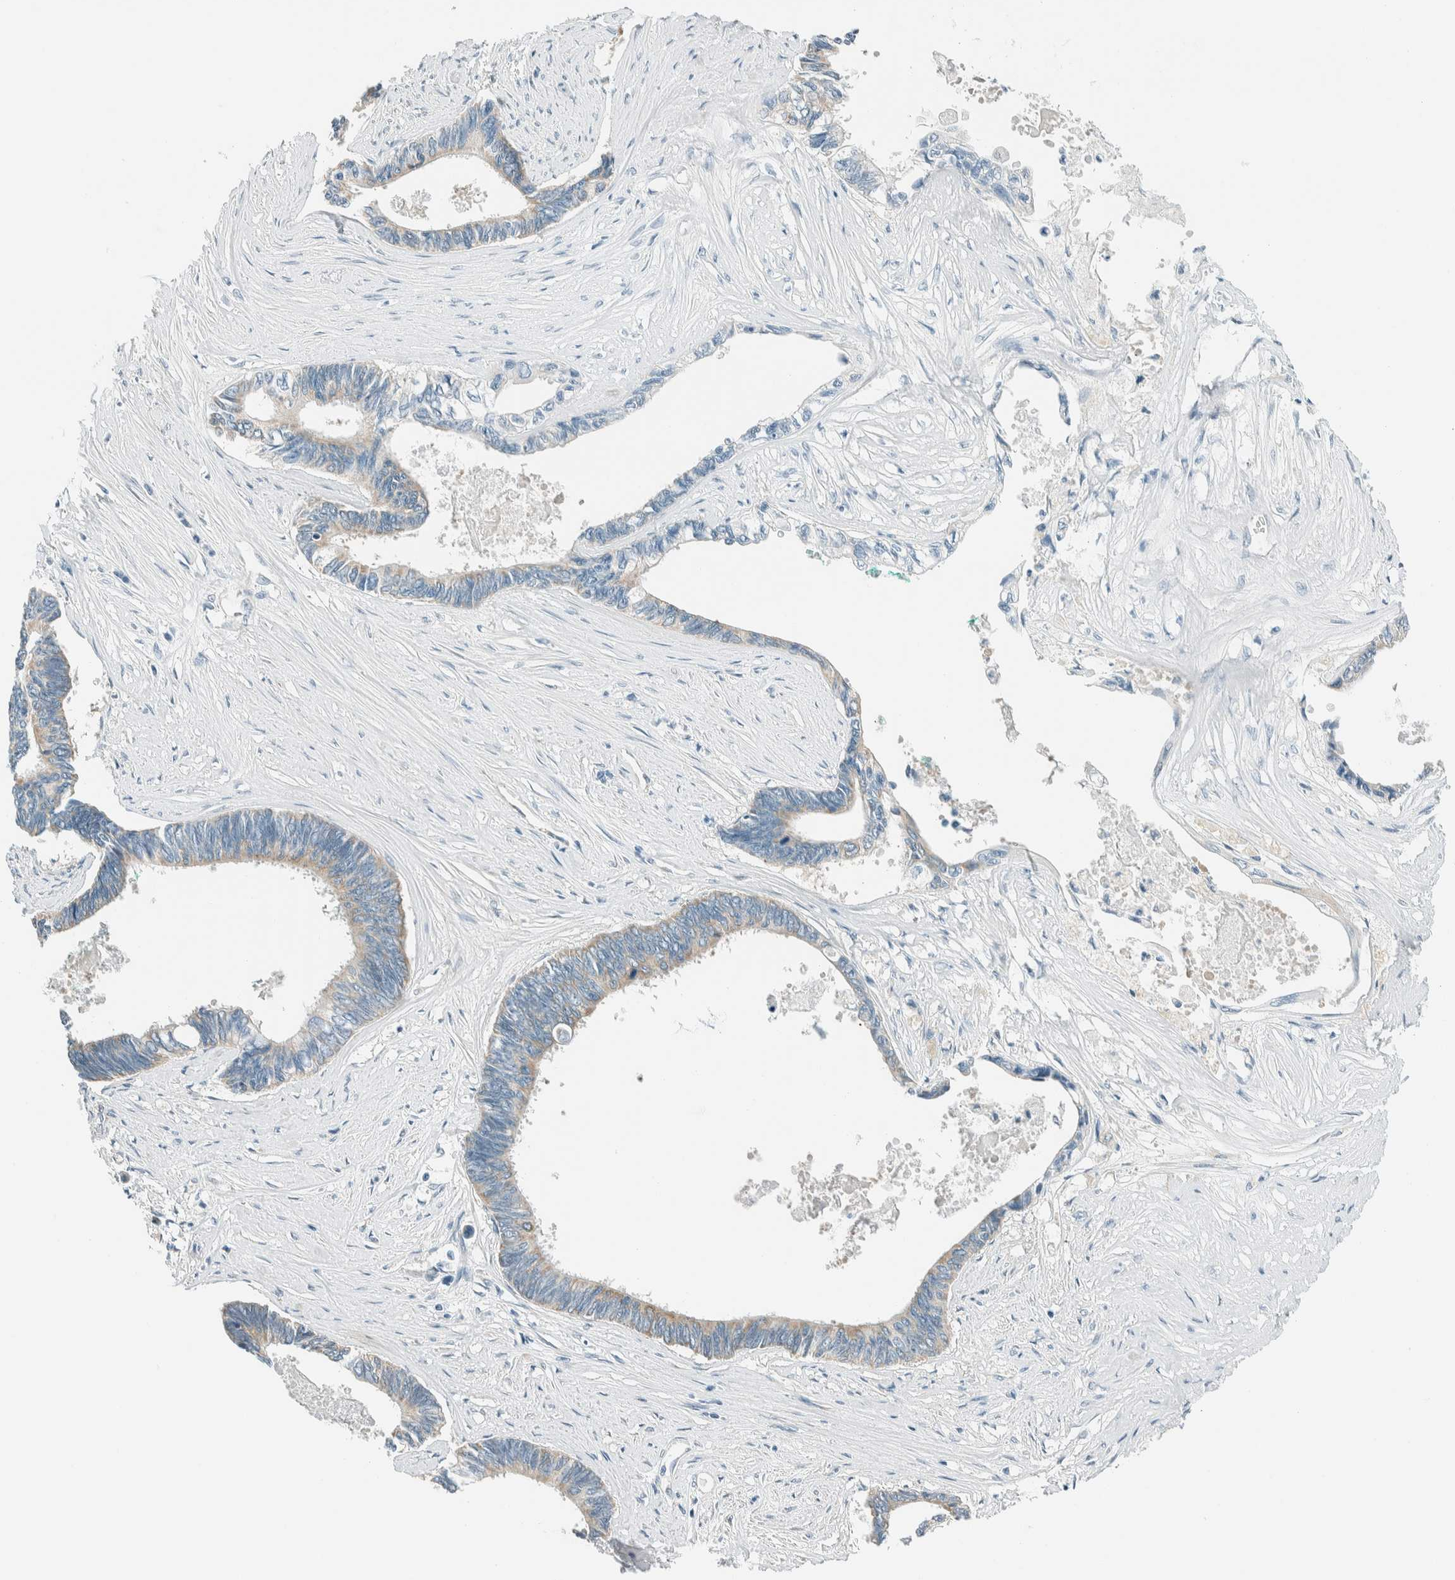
{"staining": {"intensity": "weak", "quantity": "<25%", "location": "cytoplasmic/membranous"}, "tissue": "pancreatic cancer", "cell_type": "Tumor cells", "image_type": "cancer", "snomed": [{"axis": "morphology", "description": "Adenocarcinoma, NOS"}, {"axis": "topography", "description": "Pancreas"}], "caption": "Tumor cells show no significant staining in pancreatic adenocarcinoma. Brightfield microscopy of immunohistochemistry stained with DAB (3,3'-diaminobenzidine) (brown) and hematoxylin (blue), captured at high magnification.", "gene": "ALDH7A1", "patient": {"sex": "female", "age": 70}}